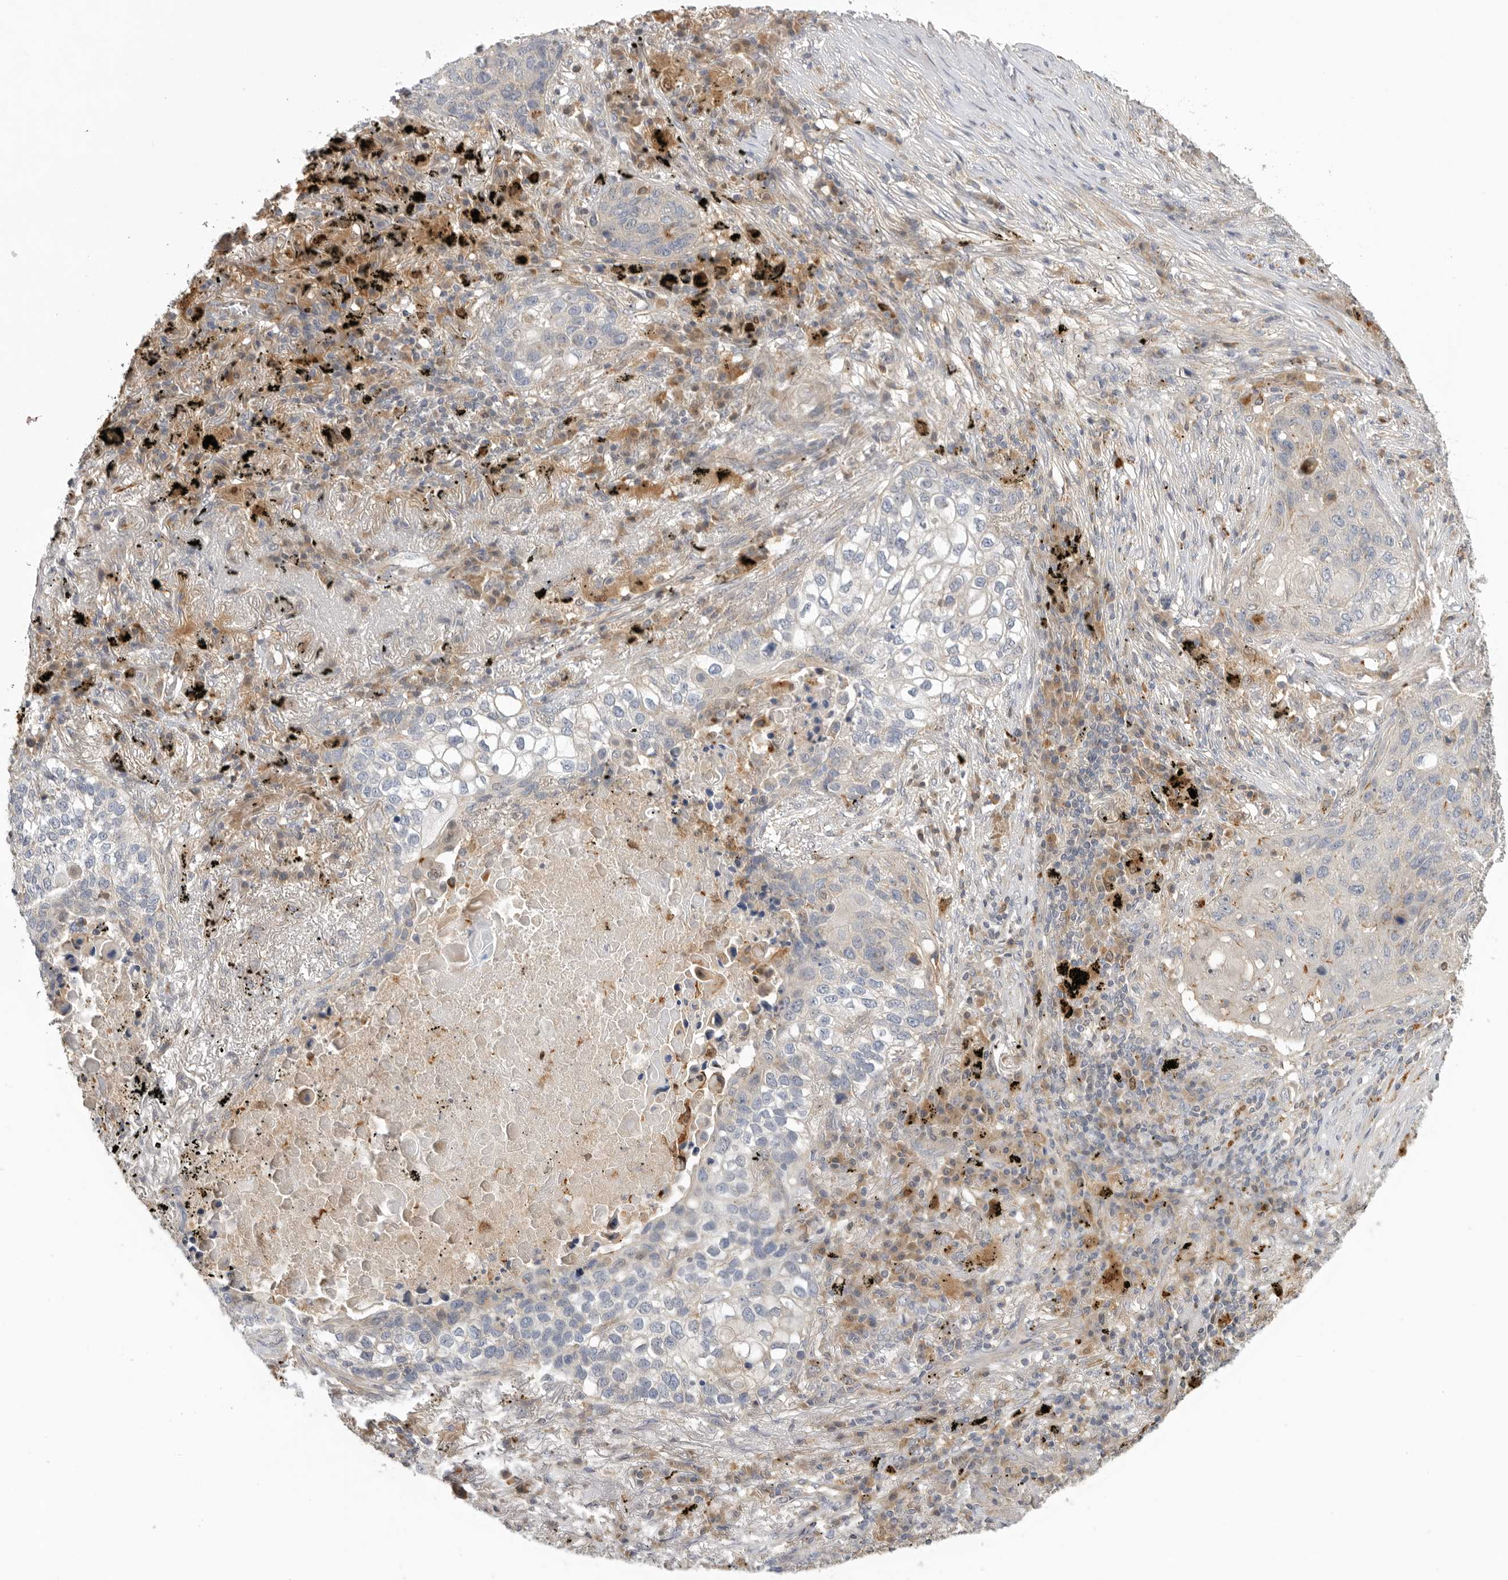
{"staining": {"intensity": "negative", "quantity": "none", "location": "none"}, "tissue": "lung cancer", "cell_type": "Tumor cells", "image_type": "cancer", "snomed": [{"axis": "morphology", "description": "Squamous cell carcinoma, NOS"}, {"axis": "topography", "description": "Lung"}], "caption": "An image of lung cancer stained for a protein displays no brown staining in tumor cells.", "gene": "GNE", "patient": {"sex": "female", "age": 63}}